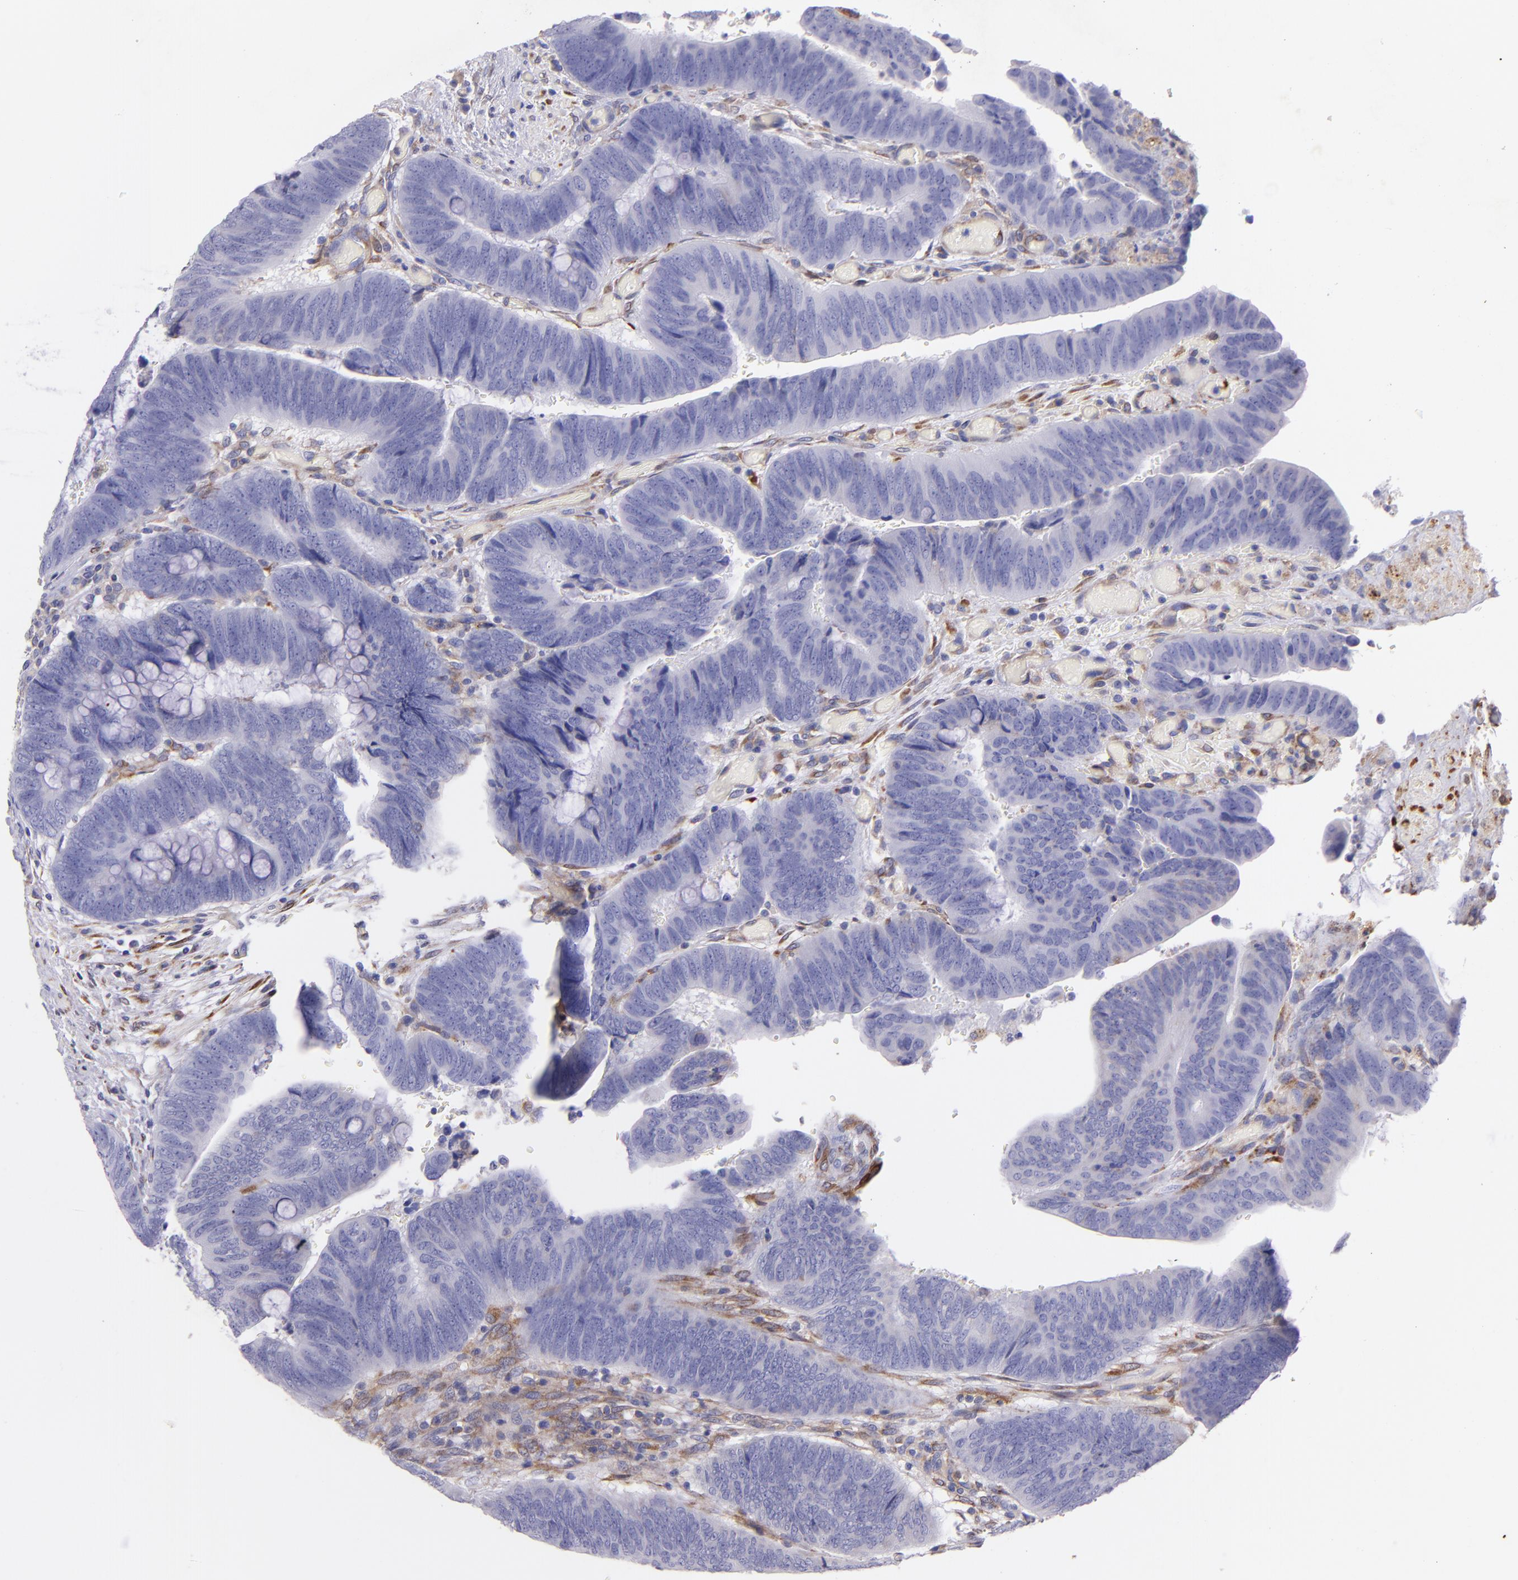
{"staining": {"intensity": "weak", "quantity": "<25%", "location": "cytoplasmic/membranous"}, "tissue": "colorectal cancer", "cell_type": "Tumor cells", "image_type": "cancer", "snomed": [{"axis": "morphology", "description": "Normal tissue, NOS"}, {"axis": "morphology", "description": "Adenocarcinoma, NOS"}, {"axis": "topography", "description": "Rectum"}], "caption": "Immunohistochemistry histopathology image of human adenocarcinoma (colorectal) stained for a protein (brown), which exhibits no positivity in tumor cells.", "gene": "RET", "patient": {"sex": "male", "age": 92}}